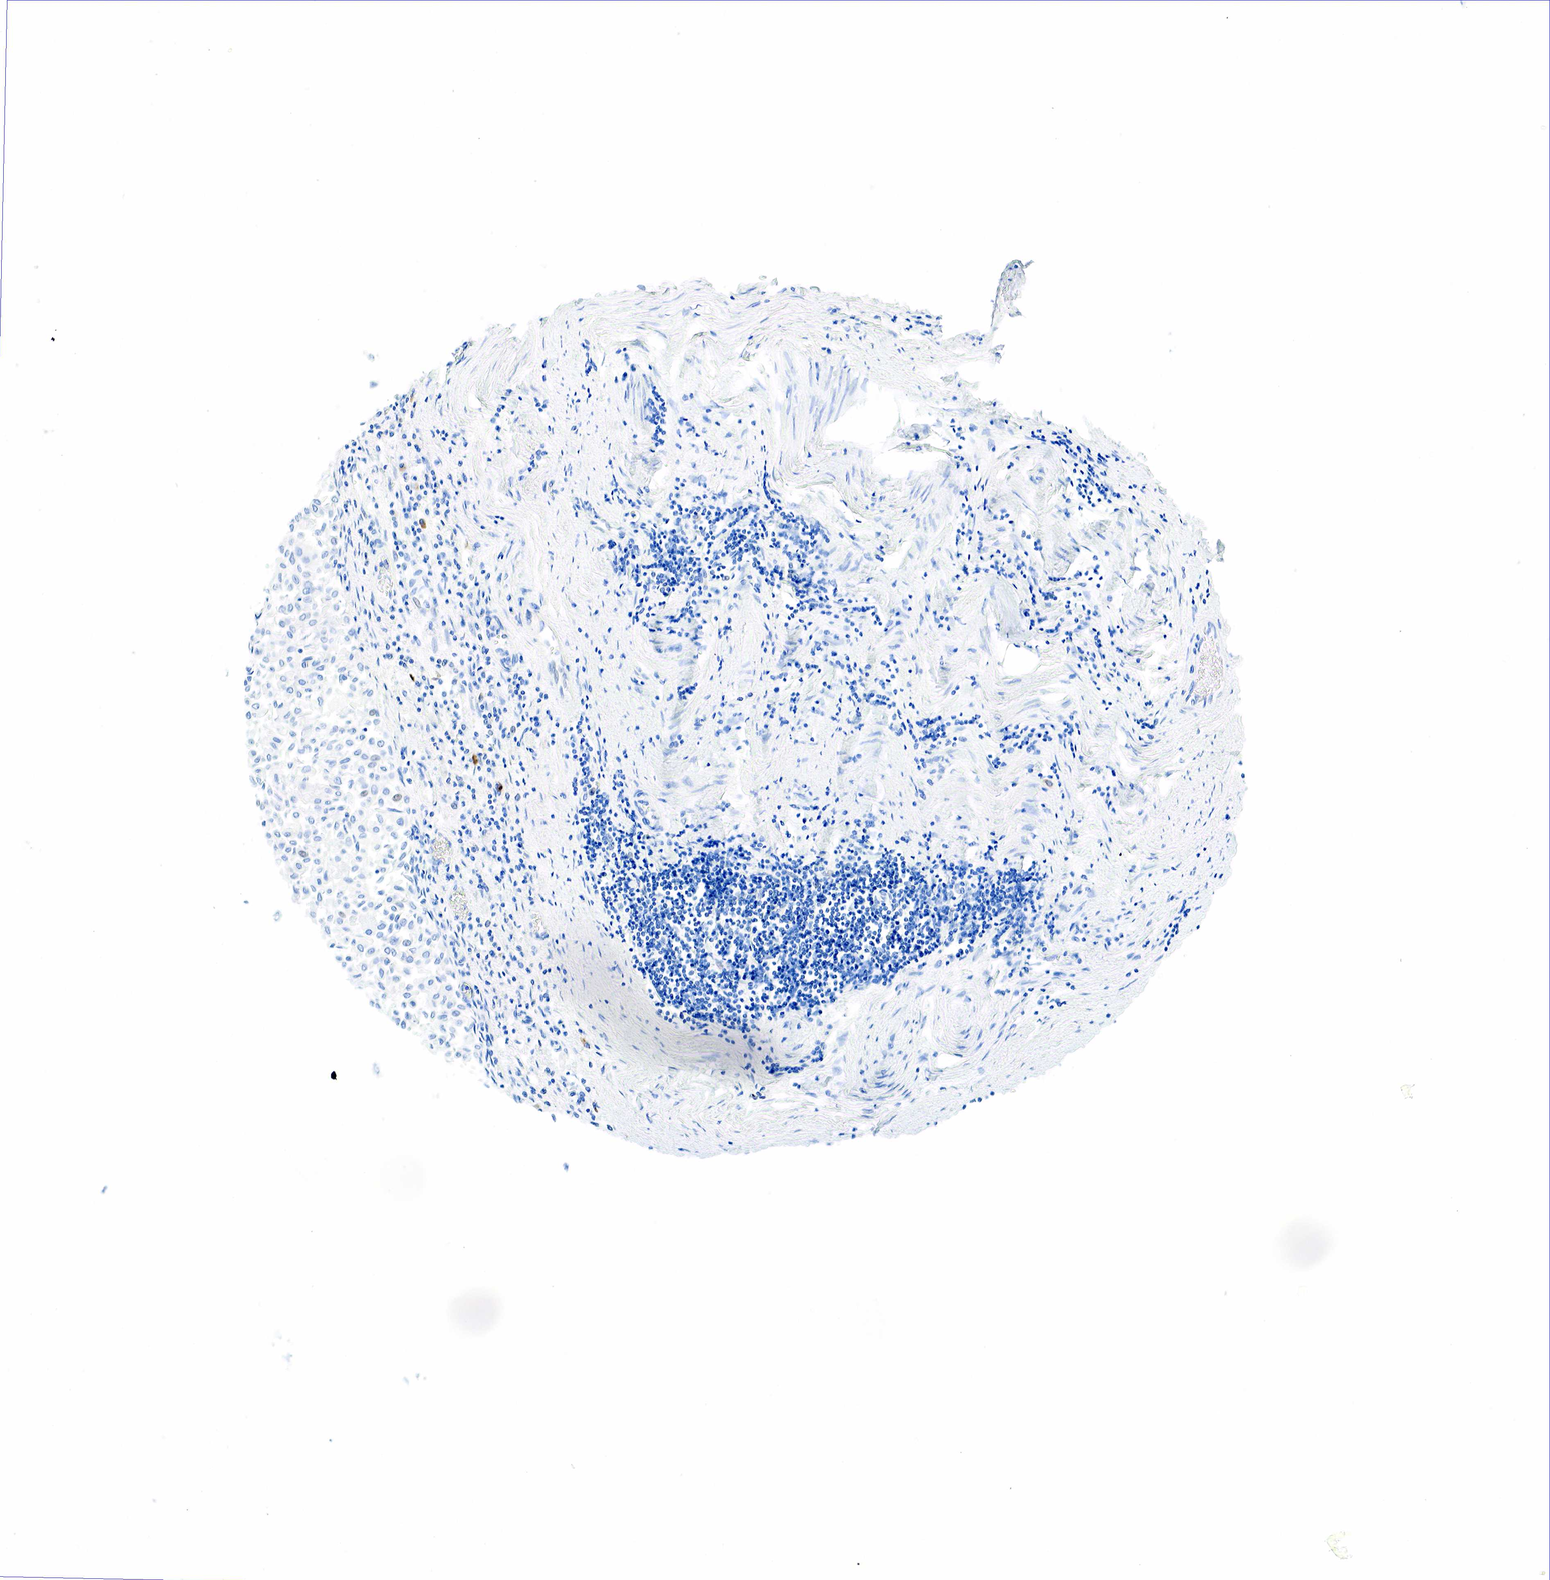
{"staining": {"intensity": "negative", "quantity": "none", "location": "none"}, "tissue": "urothelial cancer", "cell_type": "Tumor cells", "image_type": "cancer", "snomed": [{"axis": "morphology", "description": "Urothelial carcinoma, Low grade"}, {"axis": "topography", "description": "Urinary bladder"}], "caption": "Immunohistochemical staining of human low-grade urothelial carcinoma exhibits no significant positivity in tumor cells. The staining is performed using DAB brown chromogen with nuclei counter-stained in using hematoxylin.", "gene": "INHA", "patient": {"sex": "male", "age": 64}}